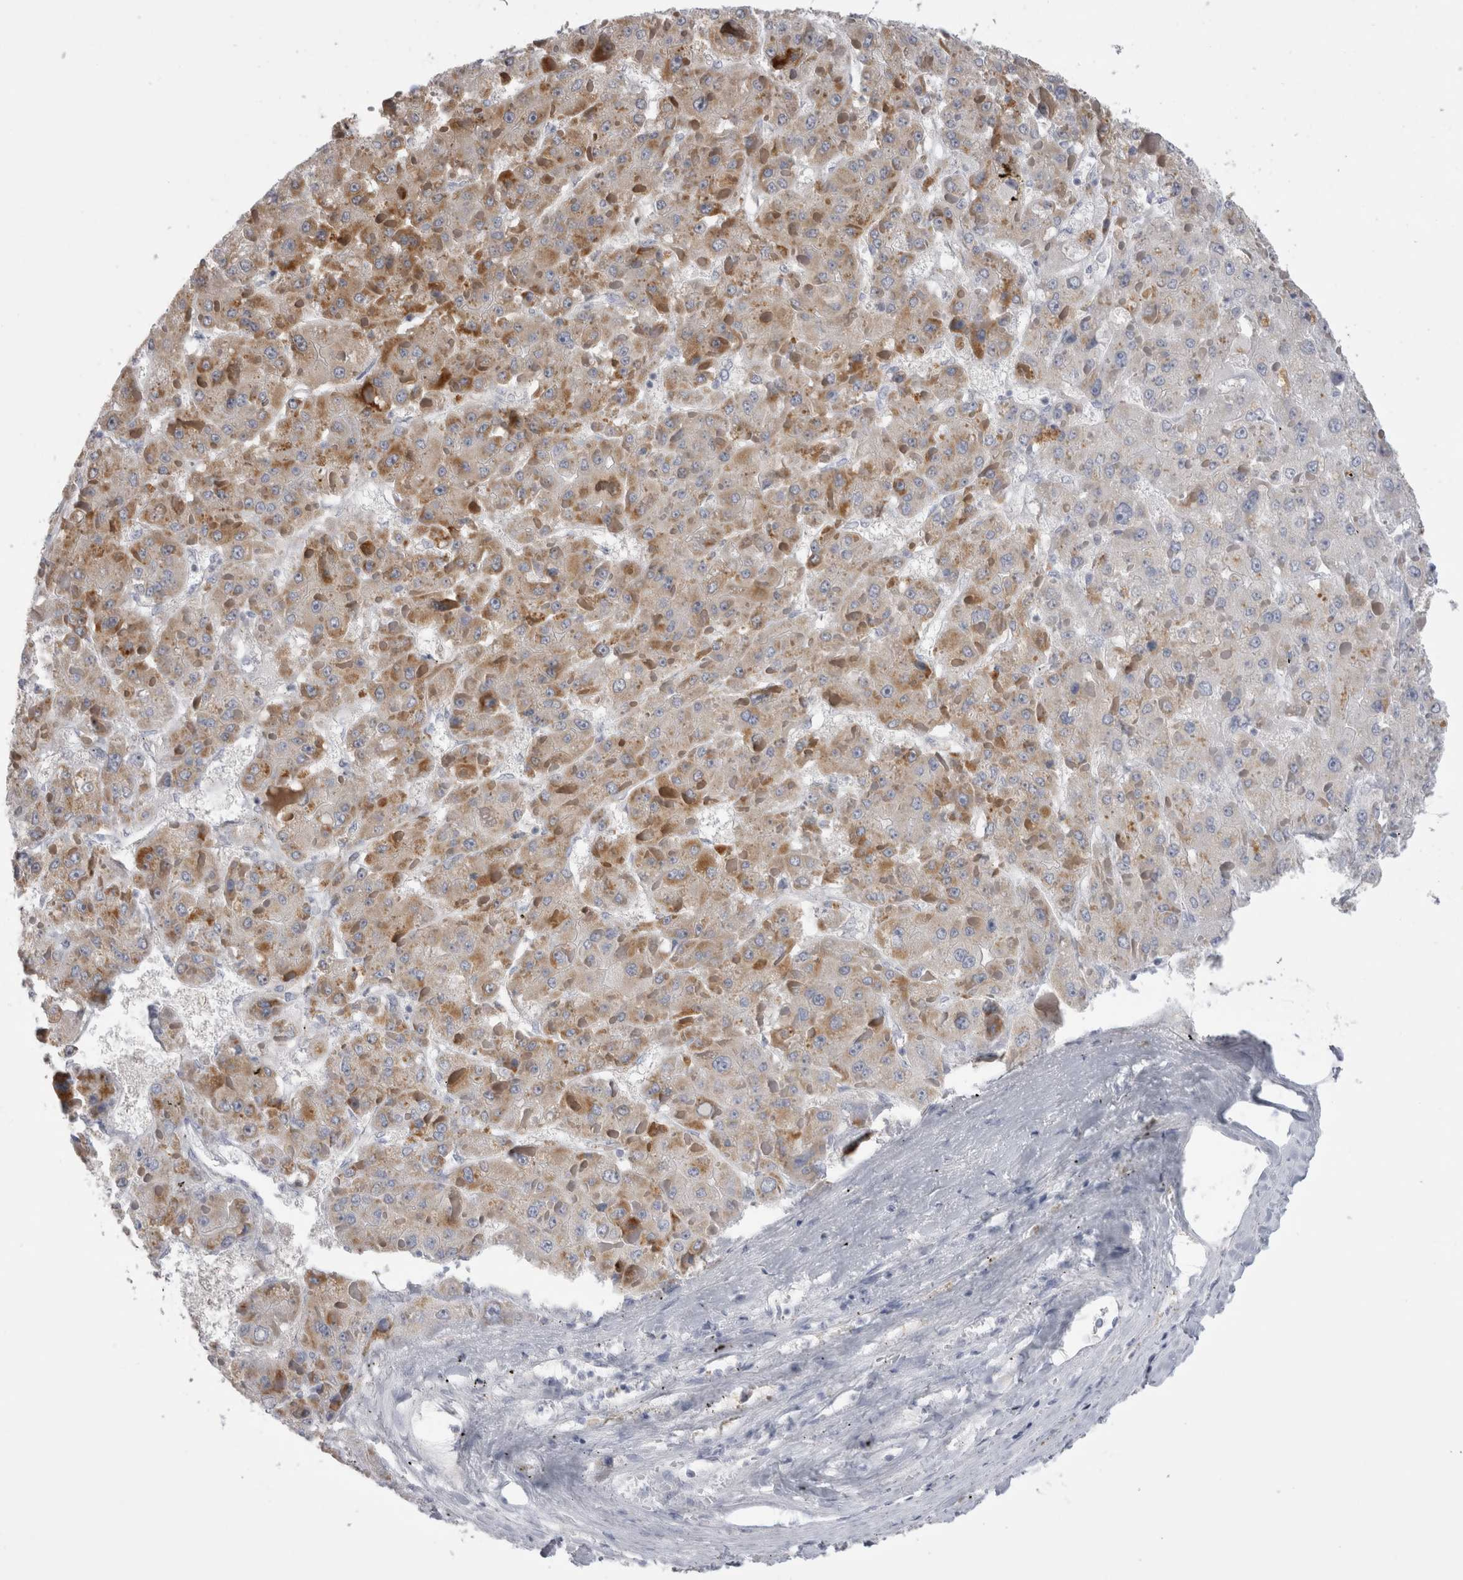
{"staining": {"intensity": "weak", "quantity": ">75%", "location": "cytoplasmic/membranous"}, "tissue": "liver cancer", "cell_type": "Tumor cells", "image_type": "cancer", "snomed": [{"axis": "morphology", "description": "Carcinoma, Hepatocellular, NOS"}, {"axis": "topography", "description": "Liver"}], "caption": "Immunohistochemical staining of hepatocellular carcinoma (liver) displays low levels of weak cytoplasmic/membranous staining in about >75% of tumor cells.", "gene": "DHRS4", "patient": {"sex": "female", "age": 73}}